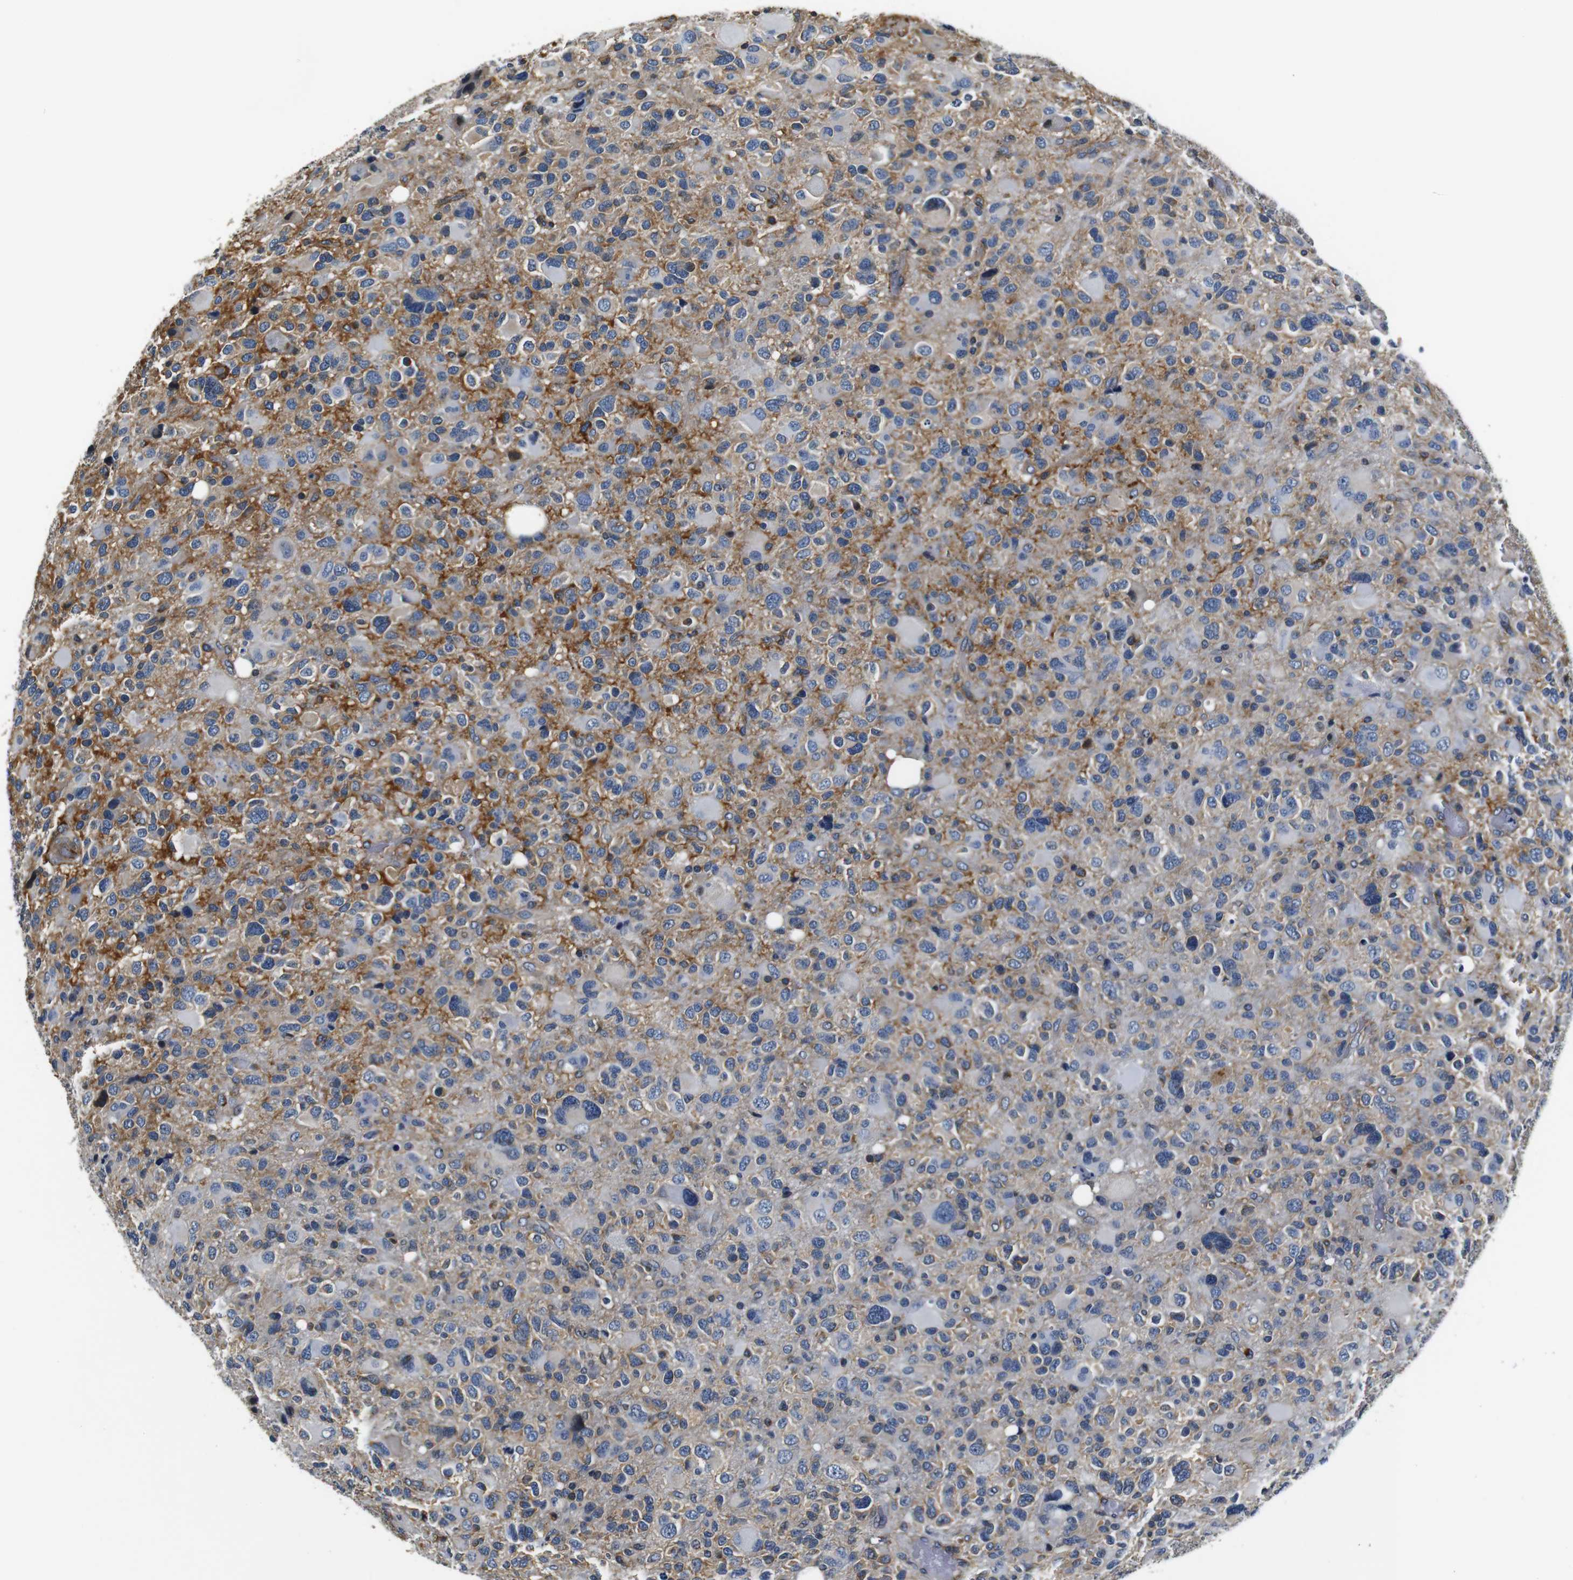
{"staining": {"intensity": "negative", "quantity": "none", "location": "none"}, "tissue": "glioma", "cell_type": "Tumor cells", "image_type": "cancer", "snomed": [{"axis": "morphology", "description": "Glioma, malignant, High grade"}, {"axis": "topography", "description": "Brain"}], "caption": "Tumor cells are negative for protein expression in human glioma. (Stains: DAB (3,3'-diaminobenzidine) immunohistochemistry with hematoxylin counter stain, Microscopy: brightfield microscopy at high magnification).", "gene": "COL1A1", "patient": {"sex": "male", "age": 48}}